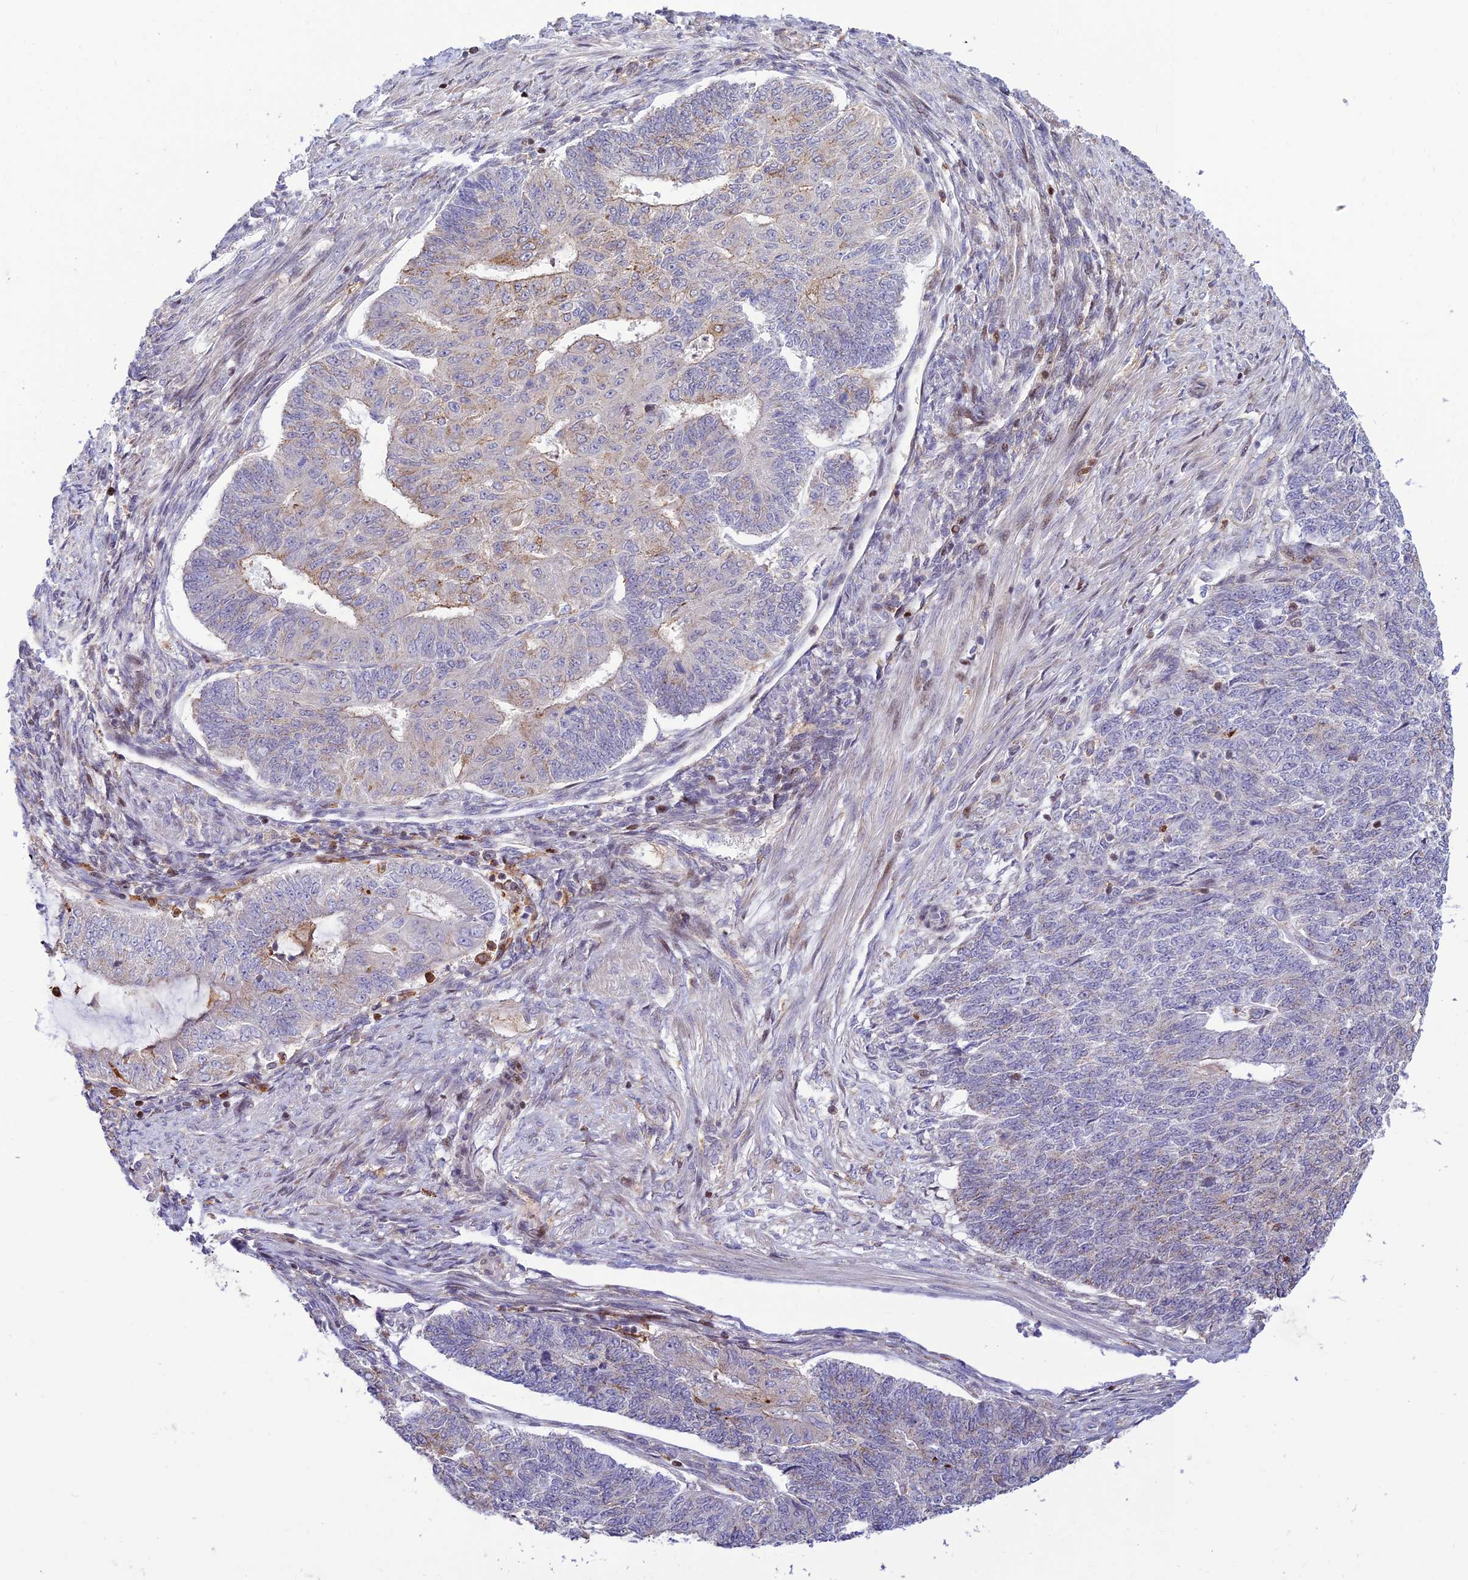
{"staining": {"intensity": "weak", "quantity": "<25%", "location": "cytoplasmic/membranous"}, "tissue": "endometrial cancer", "cell_type": "Tumor cells", "image_type": "cancer", "snomed": [{"axis": "morphology", "description": "Adenocarcinoma, NOS"}, {"axis": "topography", "description": "Endometrium"}], "caption": "Histopathology image shows no significant protein staining in tumor cells of endometrial cancer.", "gene": "FAM186B", "patient": {"sex": "female", "age": 32}}